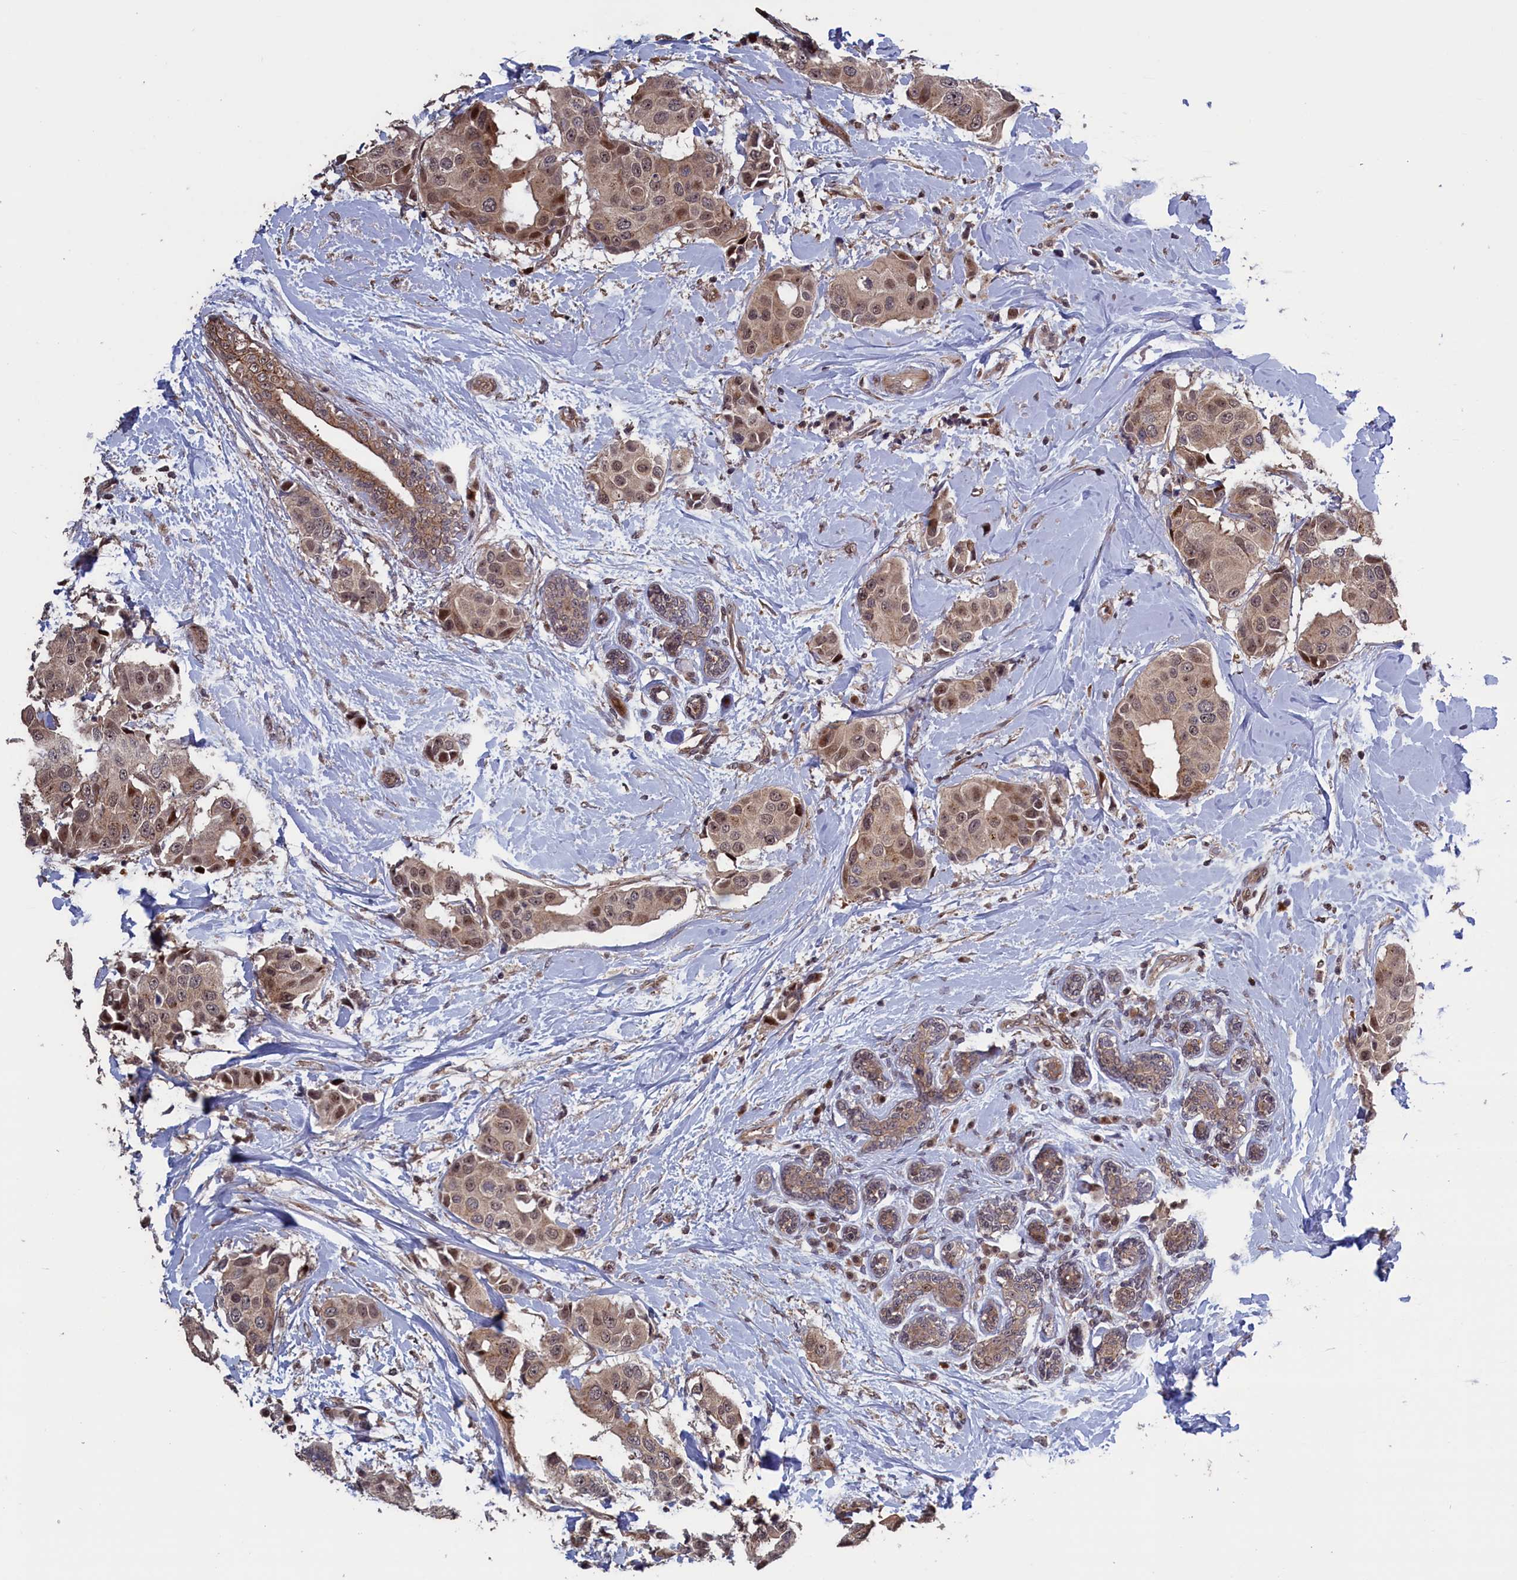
{"staining": {"intensity": "moderate", "quantity": "25%-75%", "location": "cytoplasmic/membranous,nuclear"}, "tissue": "breast cancer", "cell_type": "Tumor cells", "image_type": "cancer", "snomed": [{"axis": "morphology", "description": "Normal tissue, NOS"}, {"axis": "morphology", "description": "Duct carcinoma"}, {"axis": "topography", "description": "Breast"}], "caption": "Breast intraductal carcinoma was stained to show a protein in brown. There is medium levels of moderate cytoplasmic/membranous and nuclear staining in approximately 25%-75% of tumor cells.", "gene": "LSG1", "patient": {"sex": "female", "age": 39}}